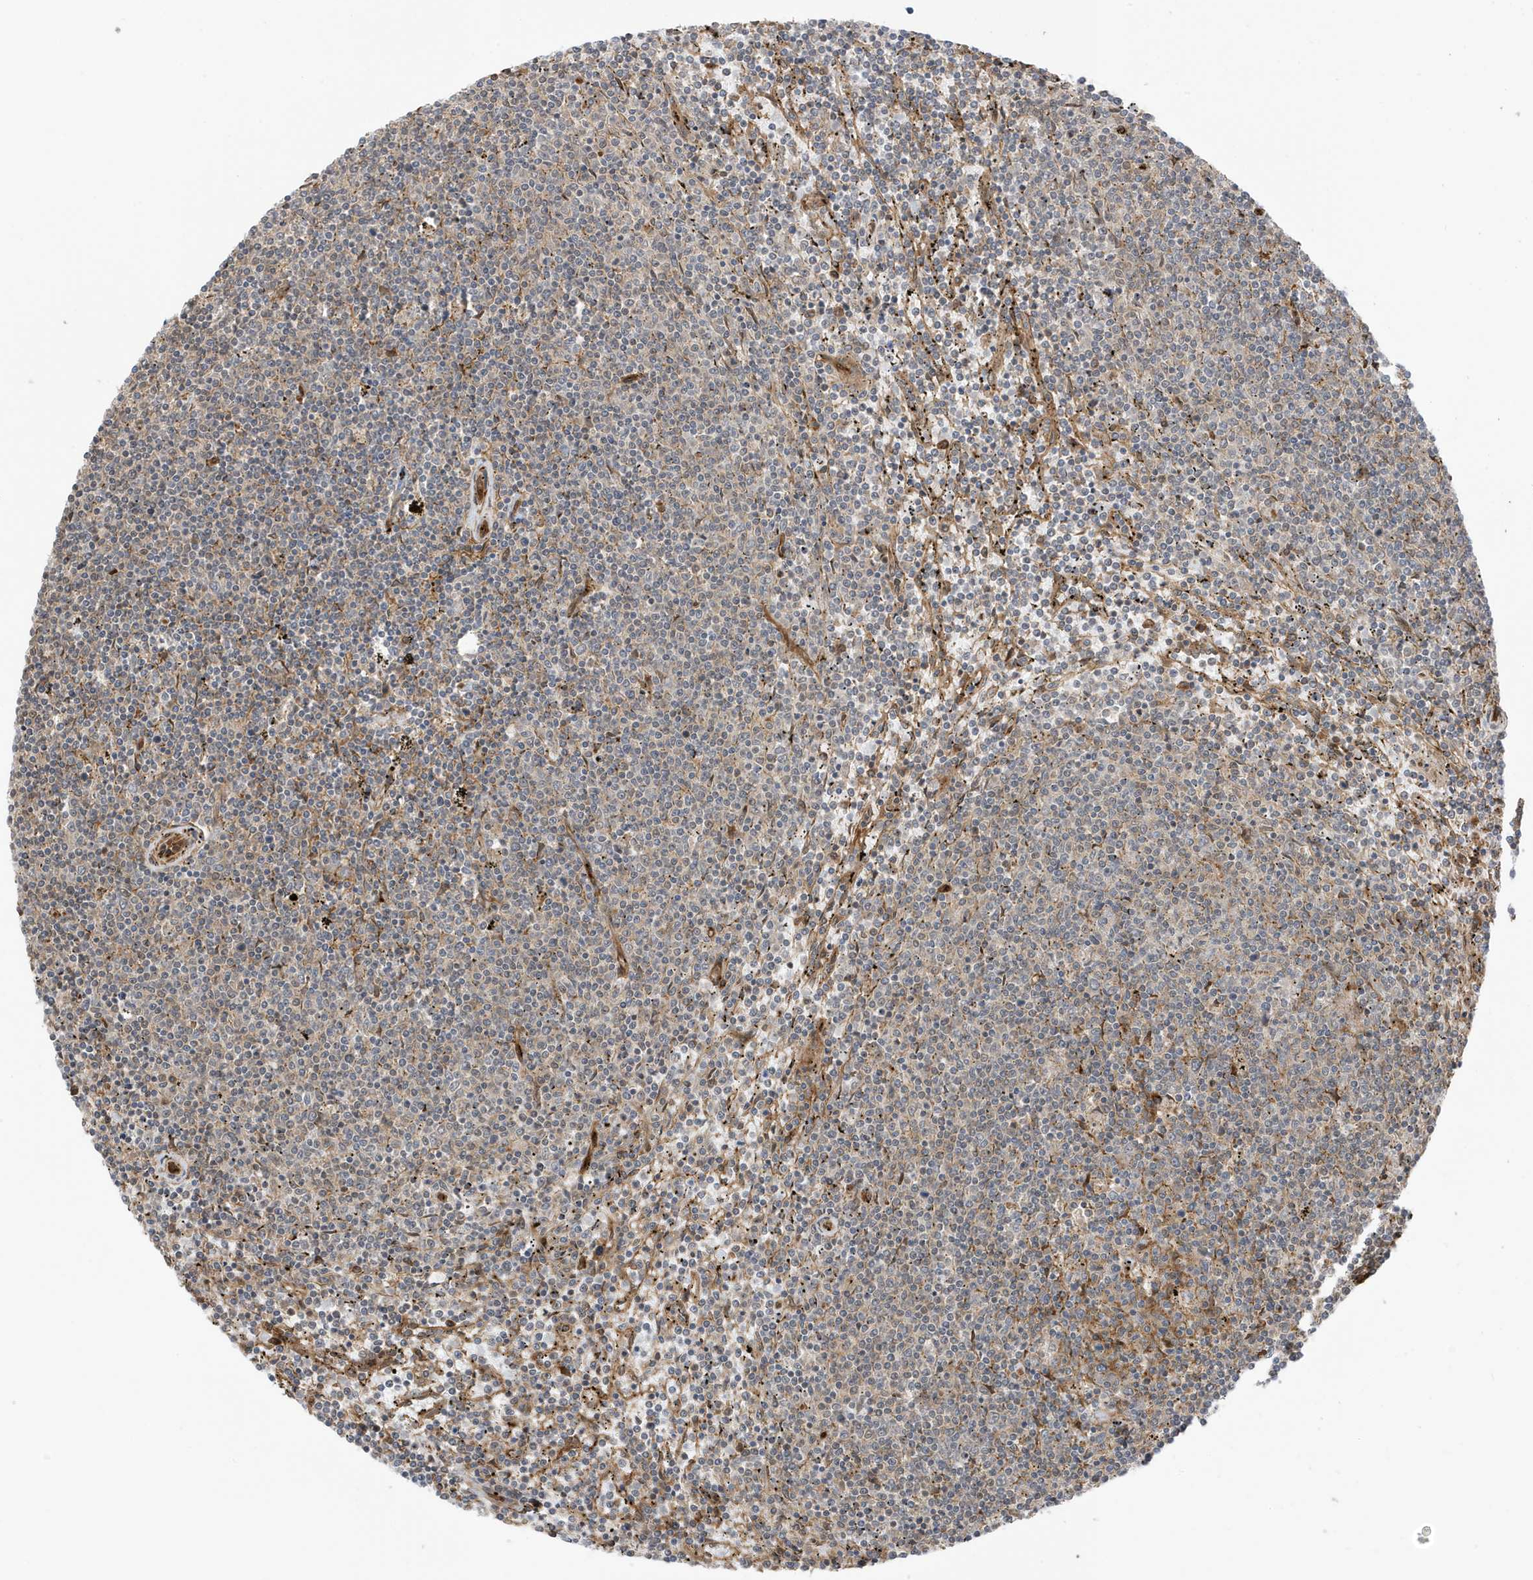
{"staining": {"intensity": "negative", "quantity": "none", "location": "none"}, "tissue": "lymphoma", "cell_type": "Tumor cells", "image_type": "cancer", "snomed": [{"axis": "morphology", "description": "Malignant lymphoma, non-Hodgkin's type, Low grade"}, {"axis": "topography", "description": "Spleen"}], "caption": "Tumor cells show no significant protein expression in malignant lymphoma, non-Hodgkin's type (low-grade).", "gene": "CDC42EP3", "patient": {"sex": "female", "age": 50}}